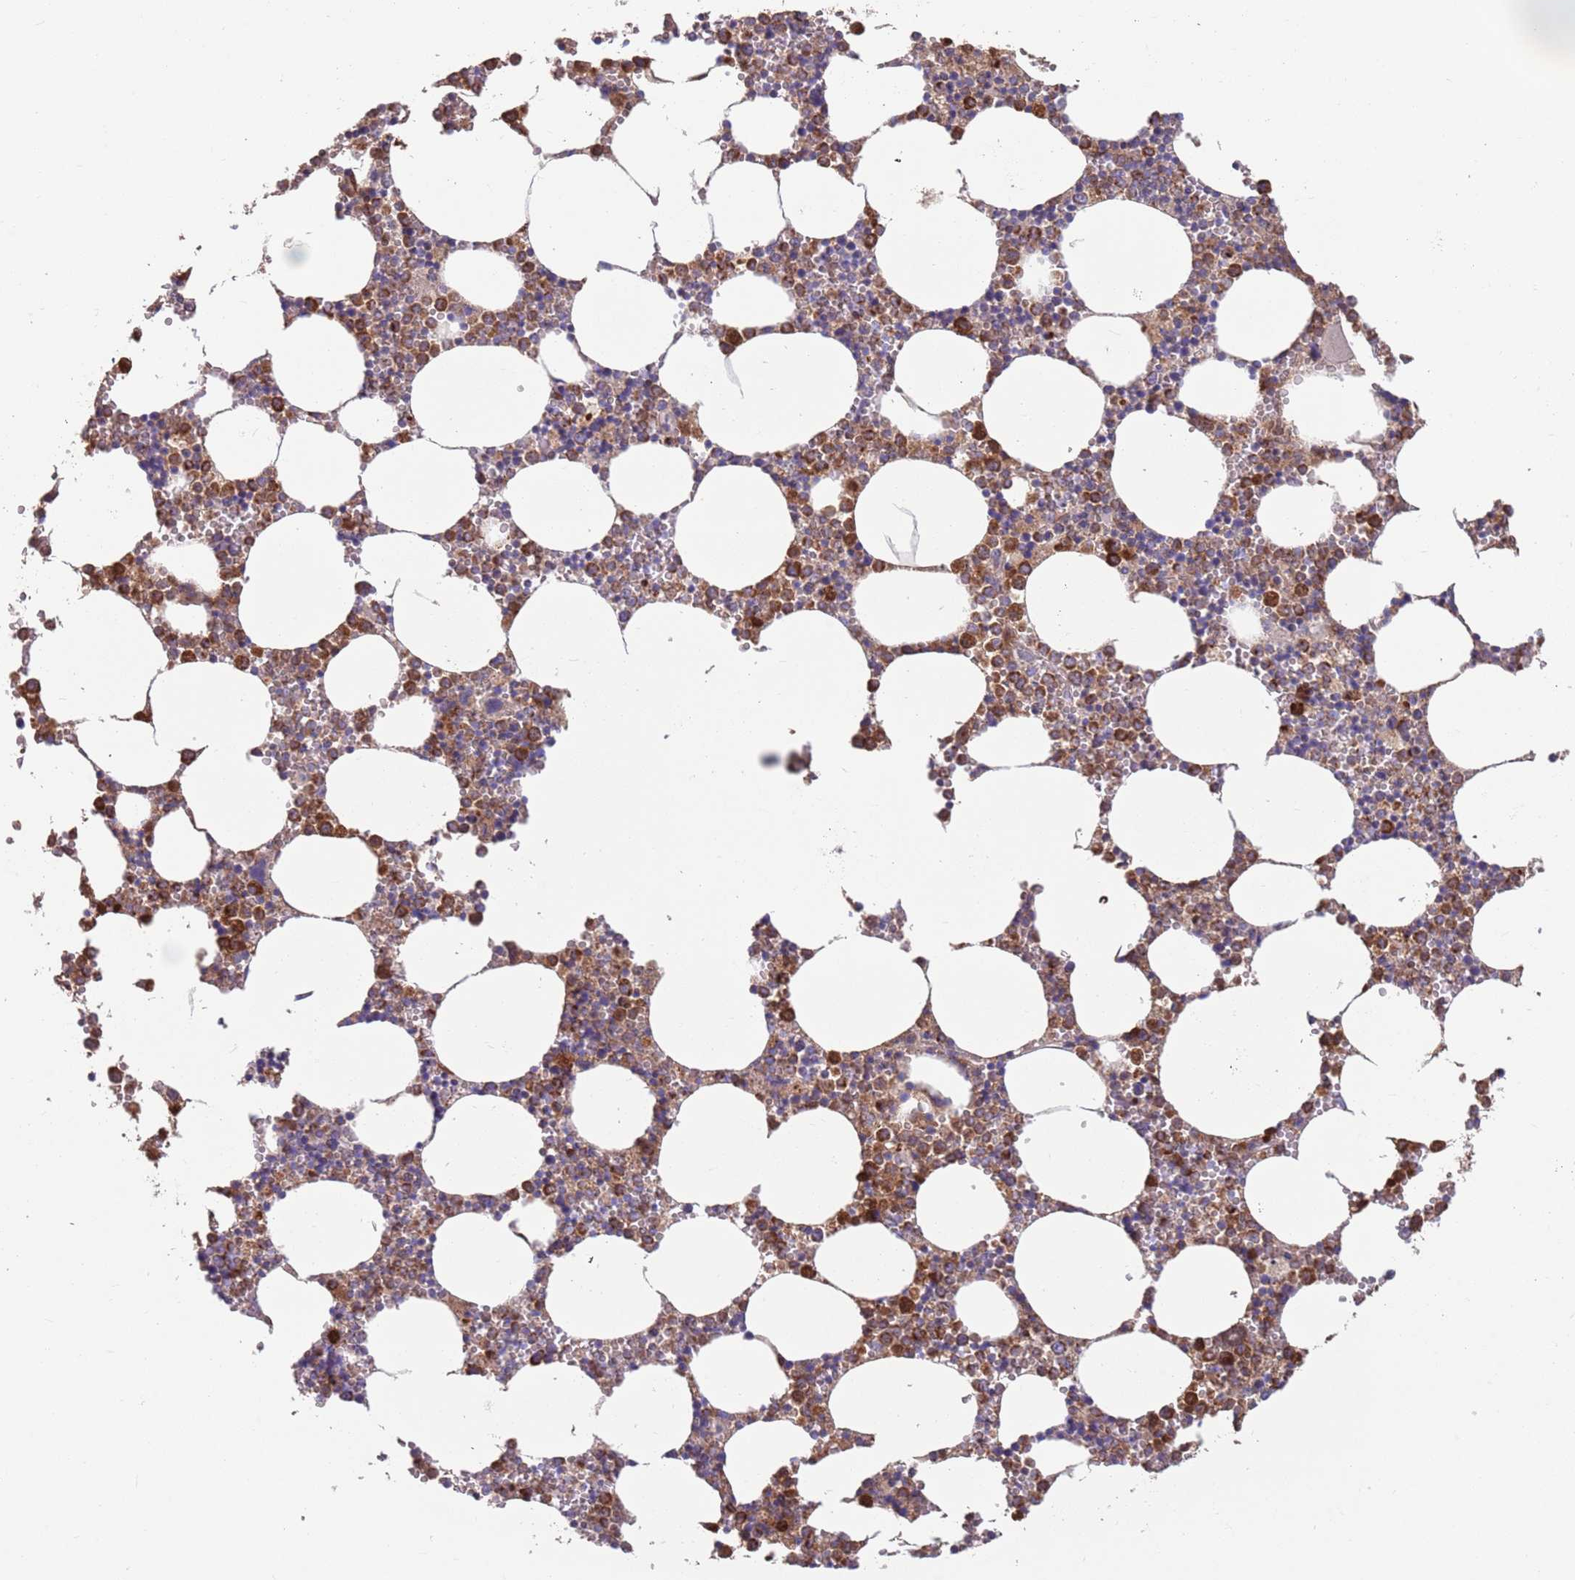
{"staining": {"intensity": "strong", "quantity": "25%-75%", "location": "cytoplasmic/membranous"}, "tissue": "bone marrow", "cell_type": "Hematopoietic cells", "image_type": "normal", "snomed": [{"axis": "morphology", "description": "Normal tissue, NOS"}, {"axis": "topography", "description": "Bone marrow"}], "caption": "Strong cytoplasmic/membranous positivity is present in approximately 25%-75% of hematopoietic cells in normal bone marrow.", "gene": "DDT", "patient": {"sex": "female", "age": 64}}